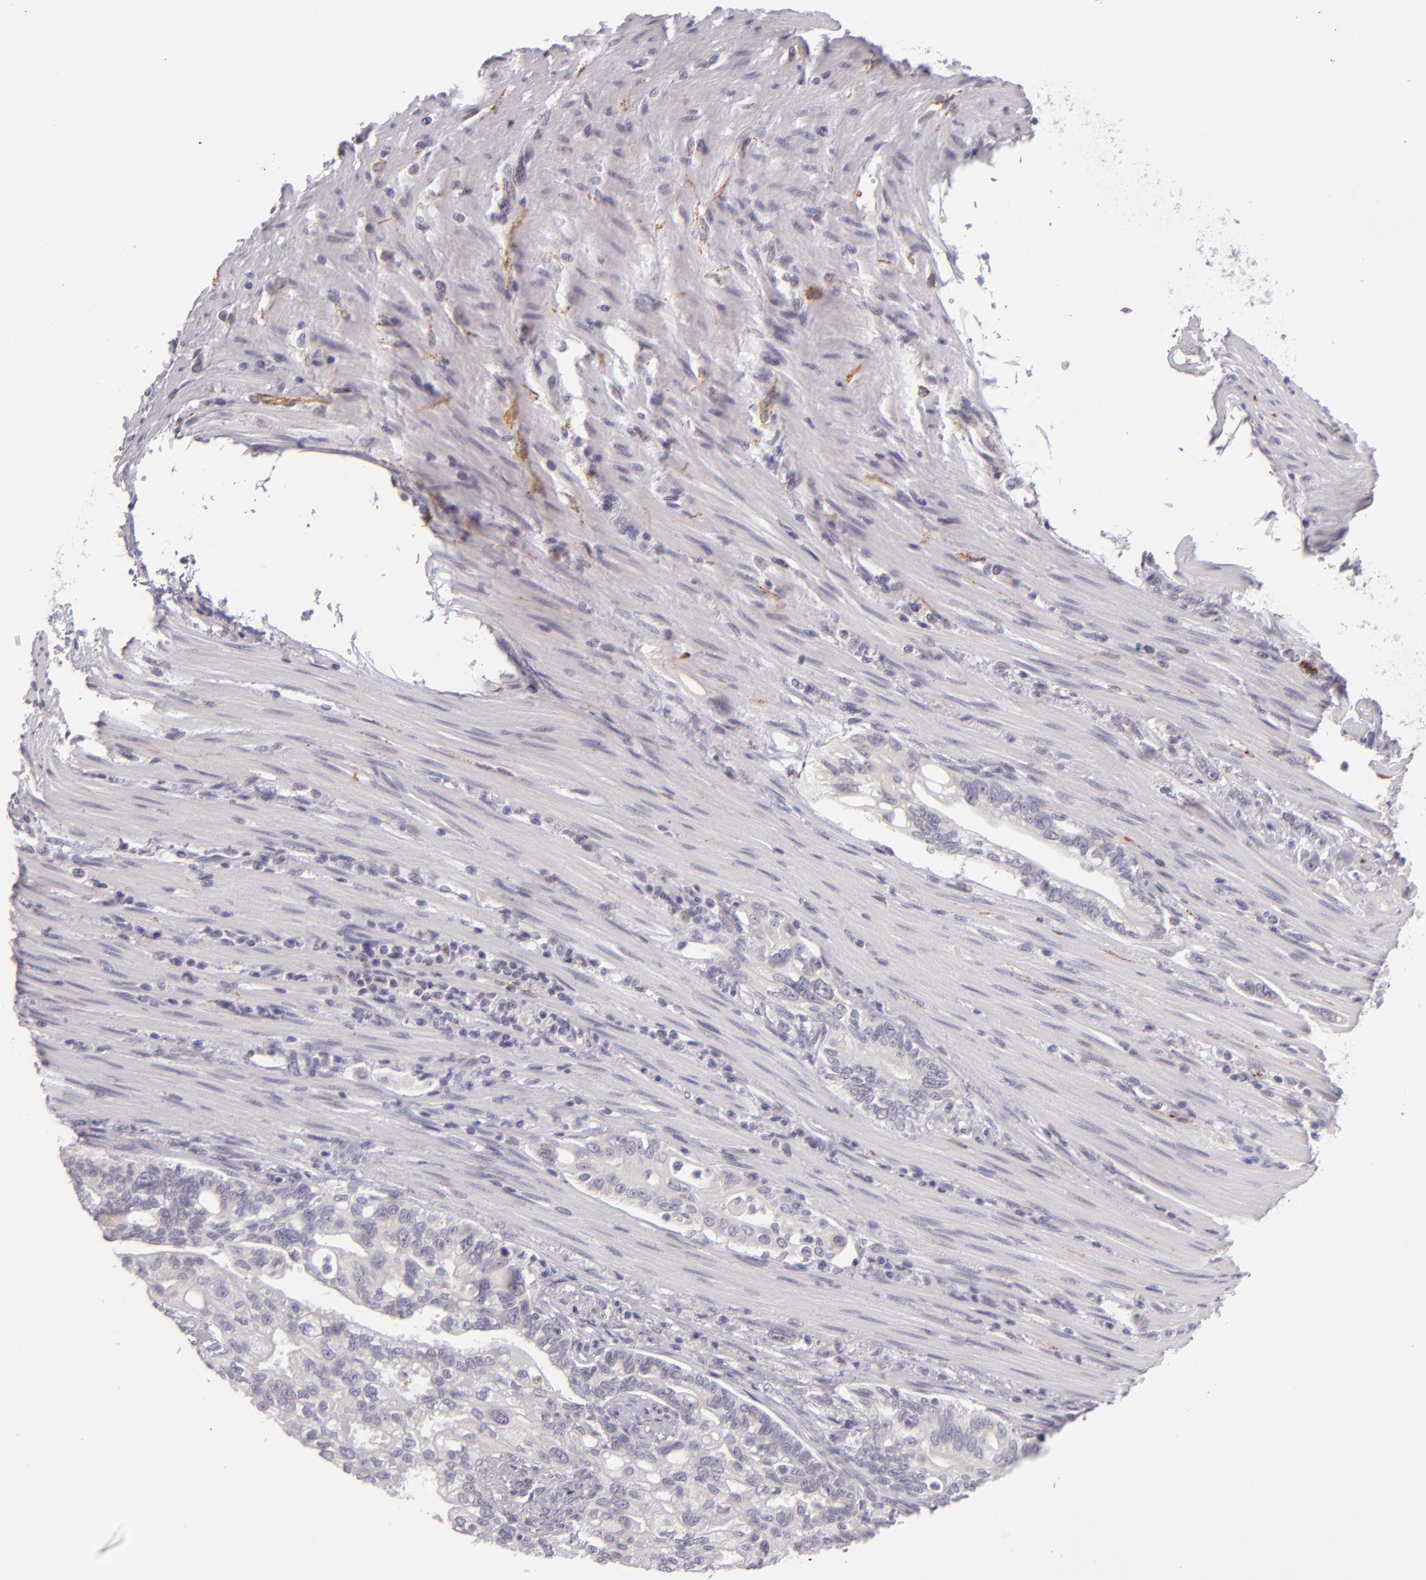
{"staining": {"intensity": "negative", "quantity": "none", "location": "none"}, "tissue": "pancreatic cancer", "cell_type": "Tumor cells", "image_type": "cancer", "snomed": [{"axis": "morphology", "description": "Normal tissue, NOS"}, {"axis": "topography", "description": "Pancreas"}], "caption": "The image shows no staining of tumor cells in pancreatic cancer.", "gene": "SNCB", "patient": {"sex": "male", "age": 42}}